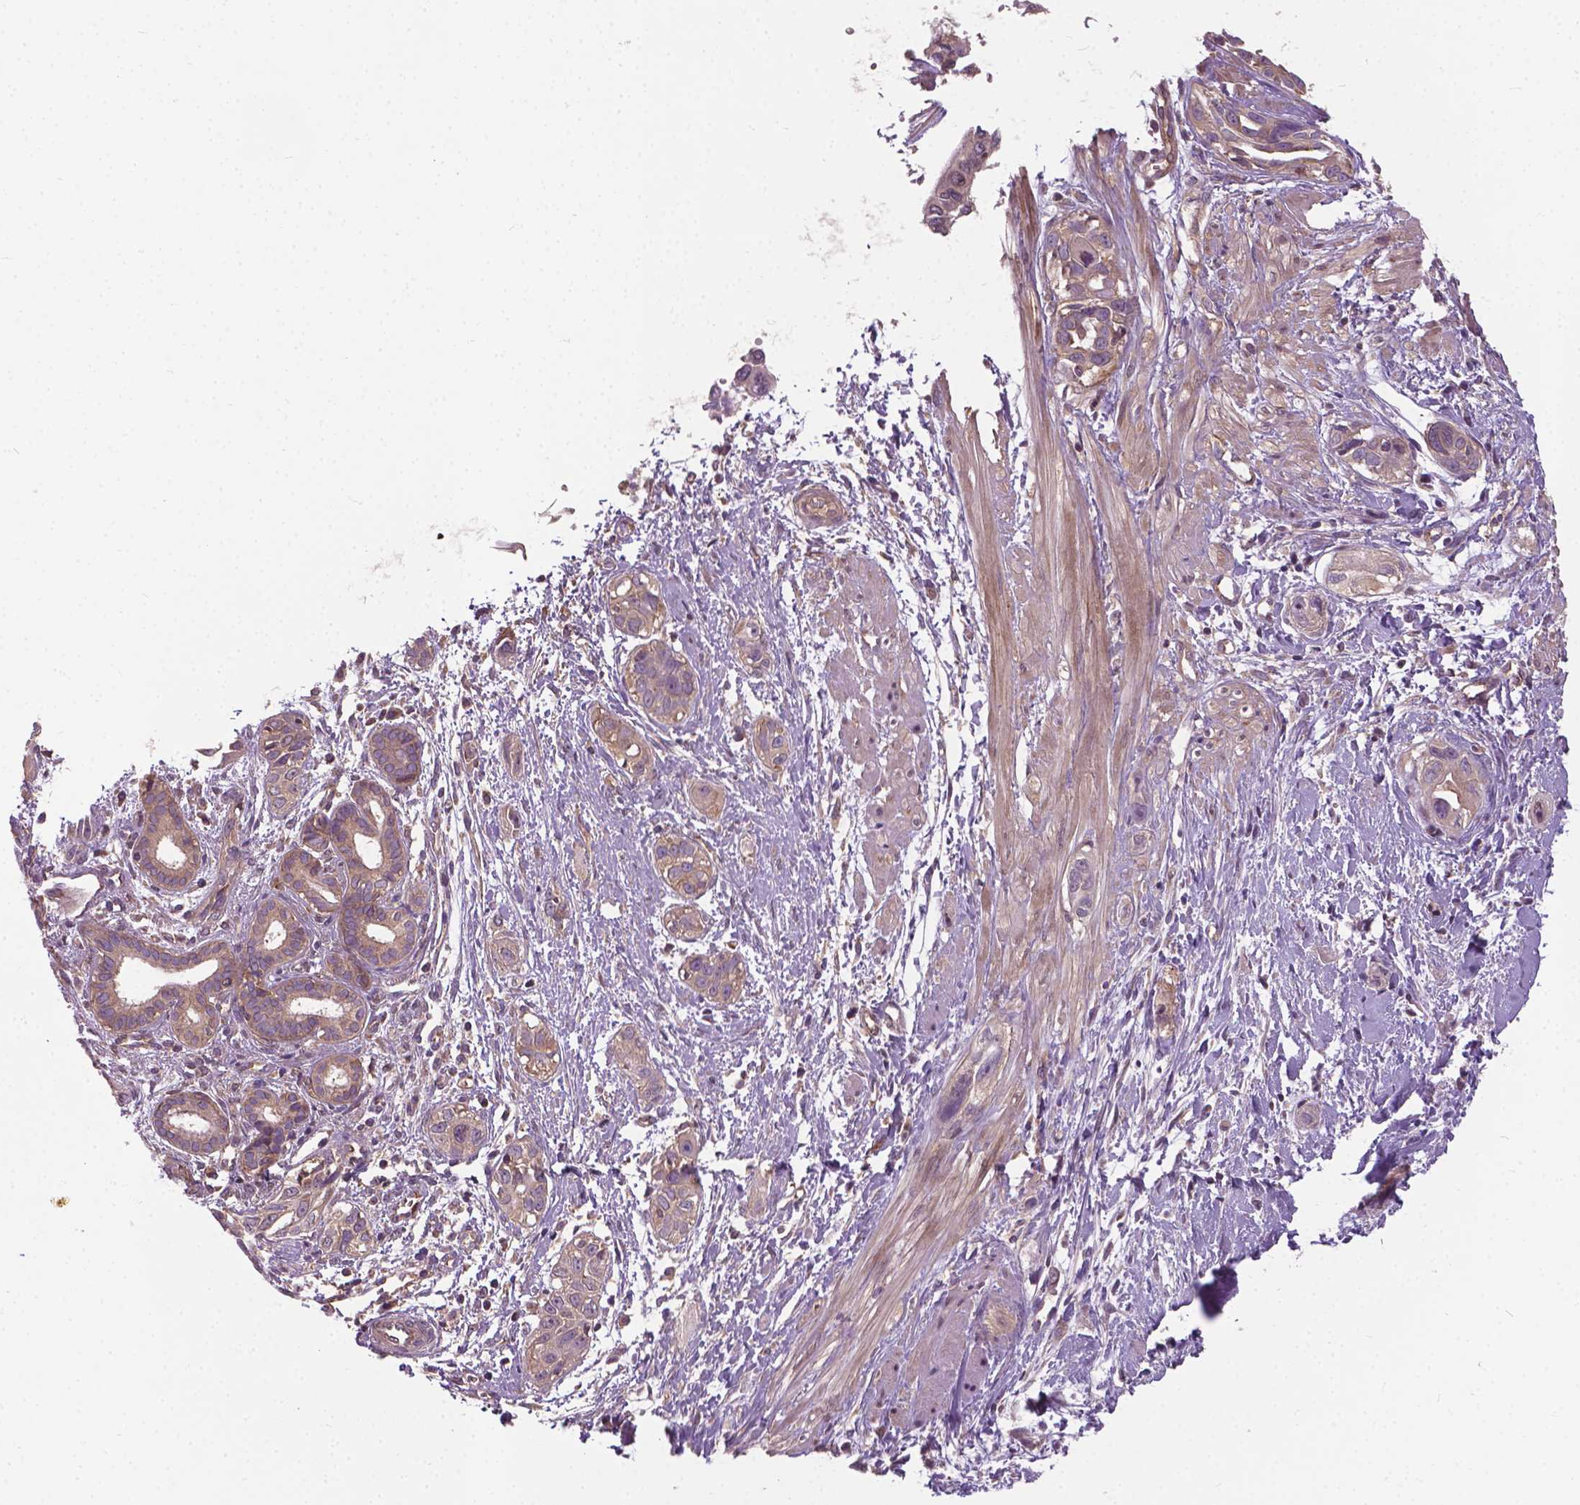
{"staining": {"intensity": "weak", "quantity": "25%-75%", "location": "cytoplasmic/membranous"}, "tissue": "pancreatic cancer", "cell_type": "Tumor cells", "image_type": "cancer", "snomed": [{"axis": "morphology", "description": "Adenocarcinoma, NOS"}, {"axis": "topography", "description": "Pancreas"}], "caption": "Immunohistochemical staining of human pancreatic cancer demonstrates weak cytoplasmic/membranous protein positivity in approximately 25%-75% of tumor cells.", "gene": "MZT1", "patient": {"sex": "female", "age": 55}}